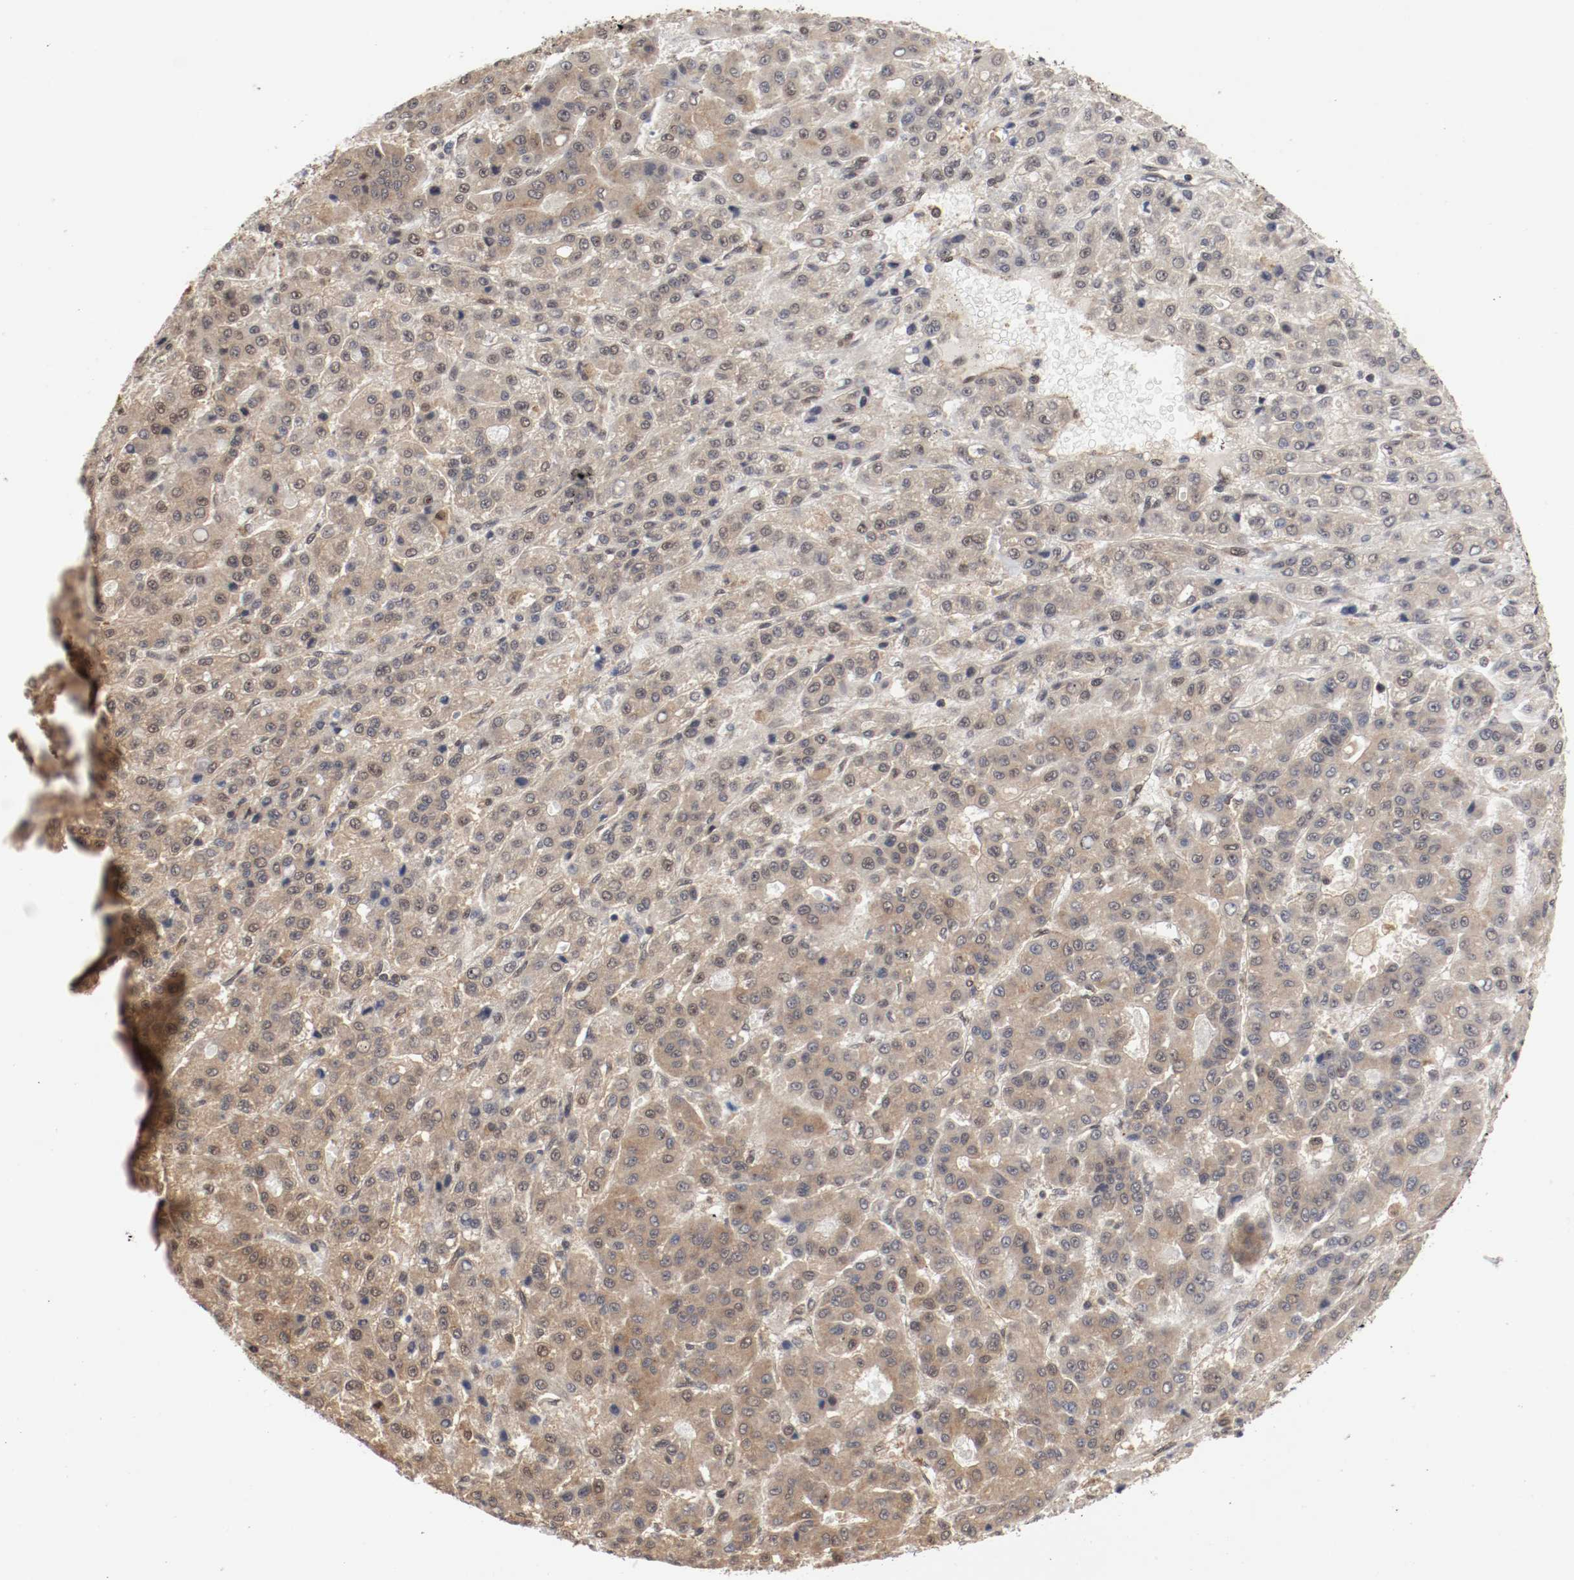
{"staining": {"intensity": "moderate", "quantity": ">75%", "location": "cytoplasmic/membranous,nuclear"}, "tissue": "liver cancer", "cell_type": "Tumor cells", "image_type": "cancer", "snomed": [{"axis": "morphology", "description": "Carcinoma, Hepatocellular, NOS"}, {"axis": "topography", "description": "Liver"}], "caption": "Immunohistochemistry (IHC) image of neoplastic tissue: liver cancer stained using immunohistochemistry (IHC) shows medium levels of moderate protein expression localized specifically in the cytoplasmic/membranous and nuclear of tumor cells, appearing as a cytoplasmic/membranous and nuclear brown color.", "gene": "AFG3L2", "patient": {"sex": "male", "age": 70}}